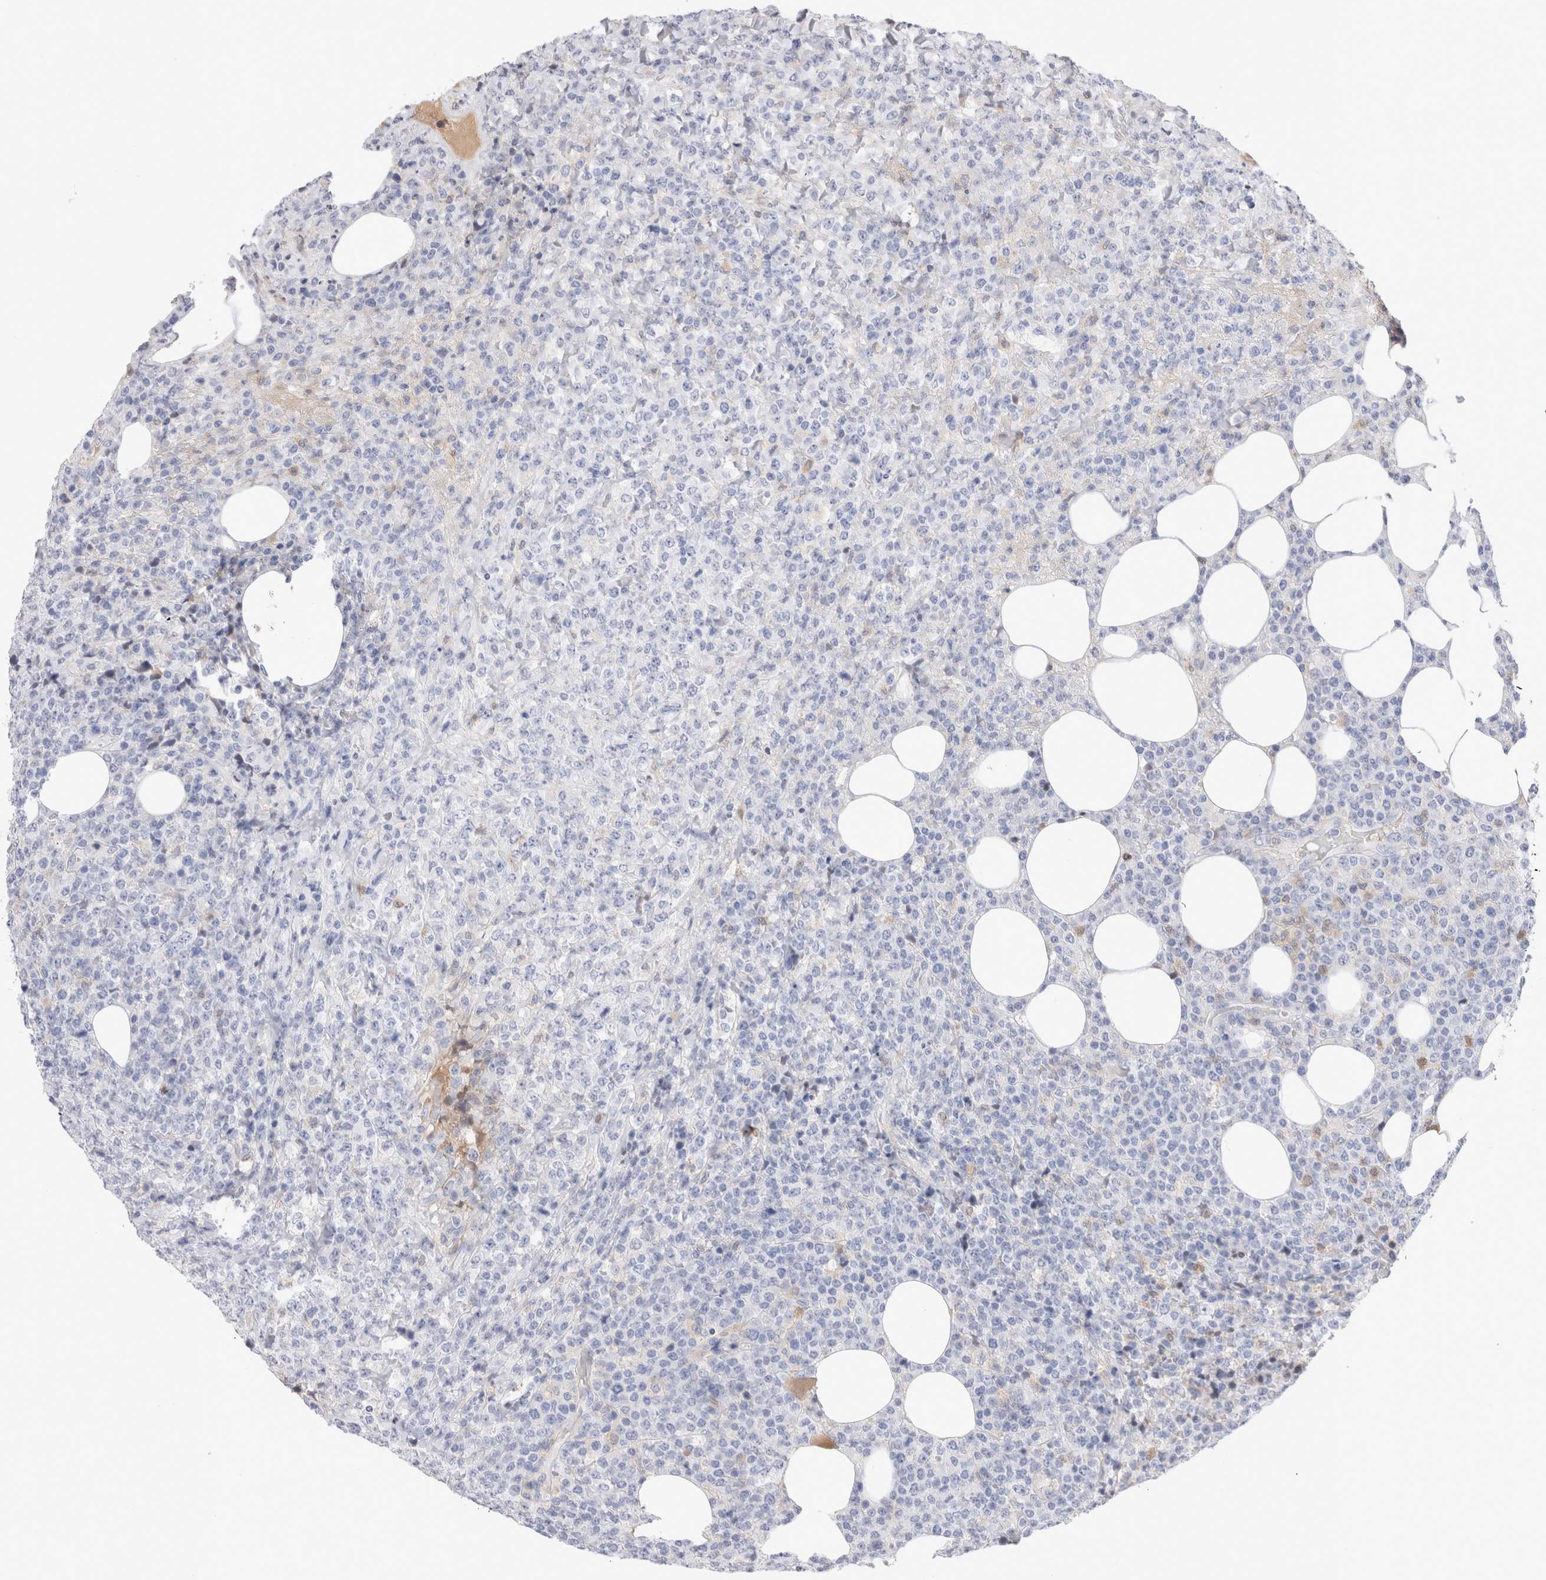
{"staining": {"intensity": "negative", "quantity": "none", "location": "none"}, "tissue": "lymphoma", "cell_type": "Tumor cells", "image_type": "cancer", "snomed": [{"axis": "morphology", "description": "Malignant lymphoma, non-Hodgkin's type, High grade"}, {"axis": "topography", "description": "Lymph node"}], "caption": "High magnification brightfield microscopy of lymphoma stained with DAB (brown) and counterstained with hematoxylin (blue): tumor cells show no significant positivity.", "gene": "SLC10A5", "patient": {"sex": "male", "age": 13}}